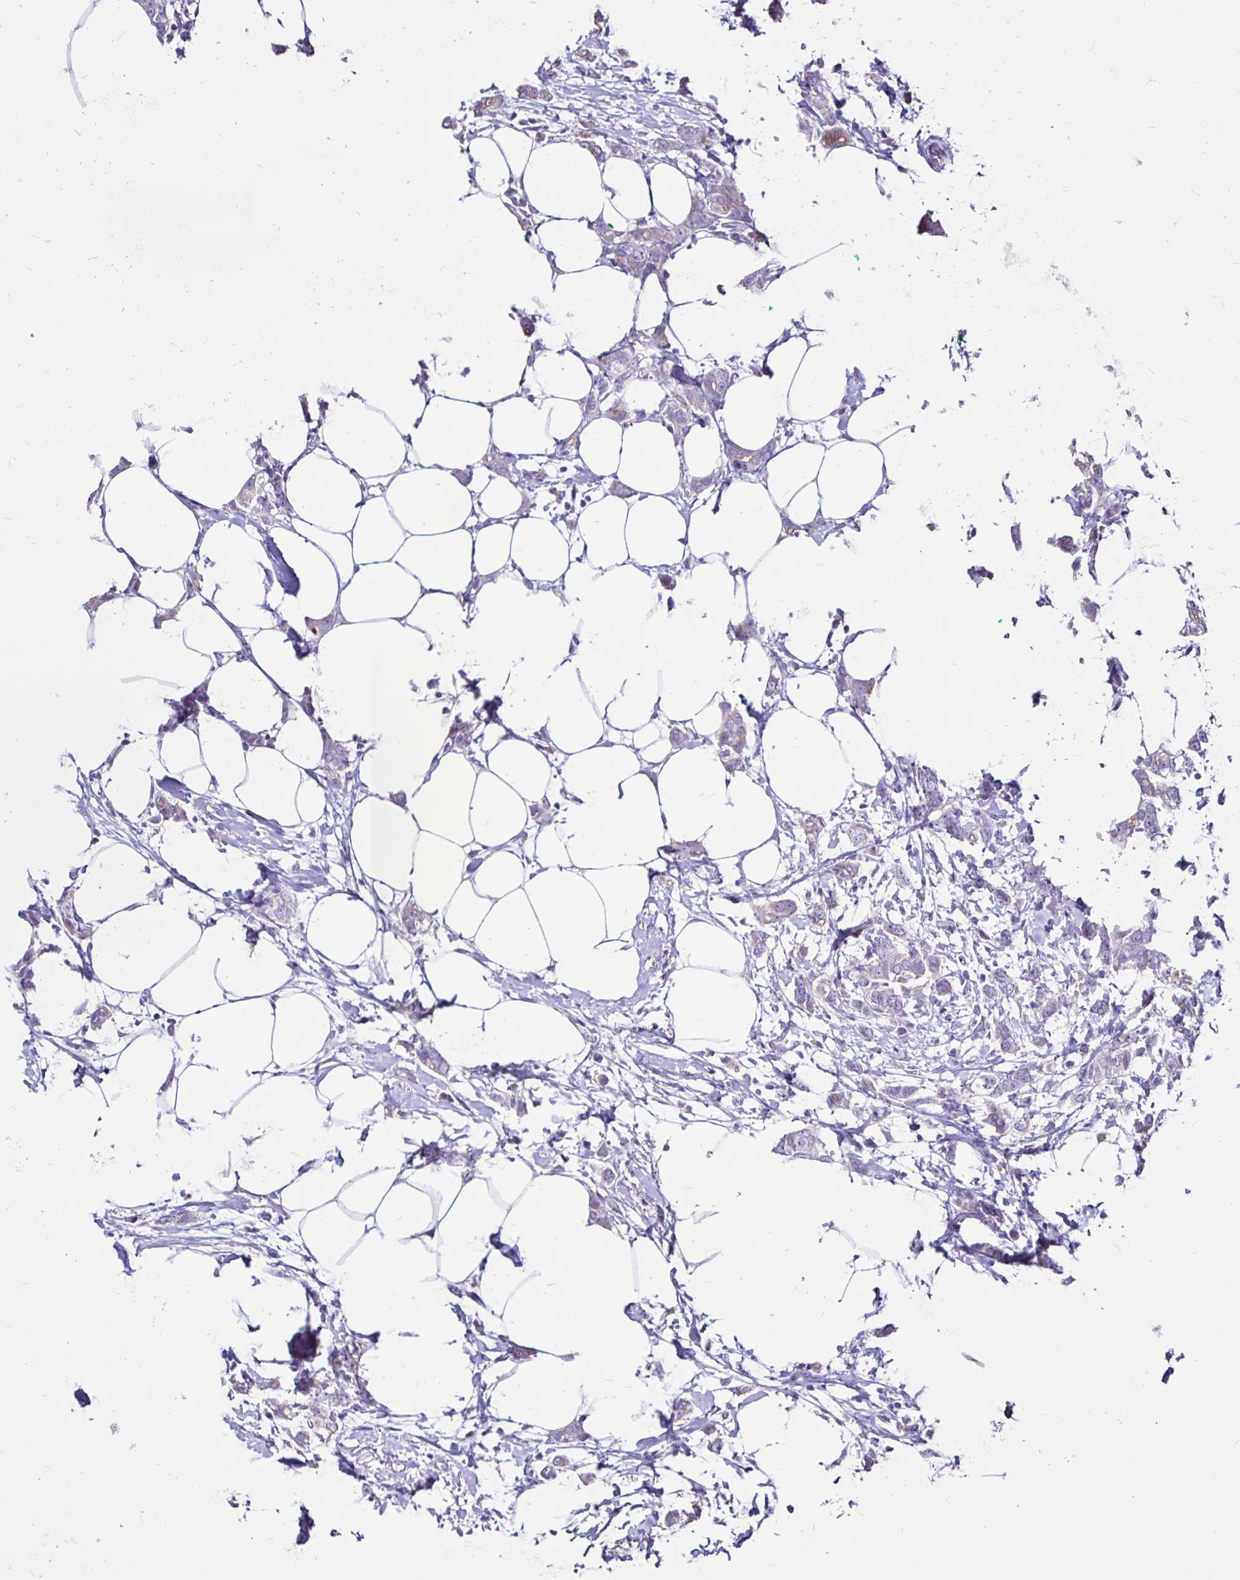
{"staining": {"intensity": "negative", "quantity": "none", "location": "none"}, "tissue": "breast cancer", "cell_type": "Tumor cells", "image_type": "cancer", "snomed": [{"axis": "morphology", "description": "Duct carcinoma"}, {"axis": "topography", "description": "Breast"}], "caption": "Tumor cells are negative for brown protein staining in invasive ductal carcinoma (breast).", "gene": "EVPL", "patient": {"sex": "female", "age": 40}}